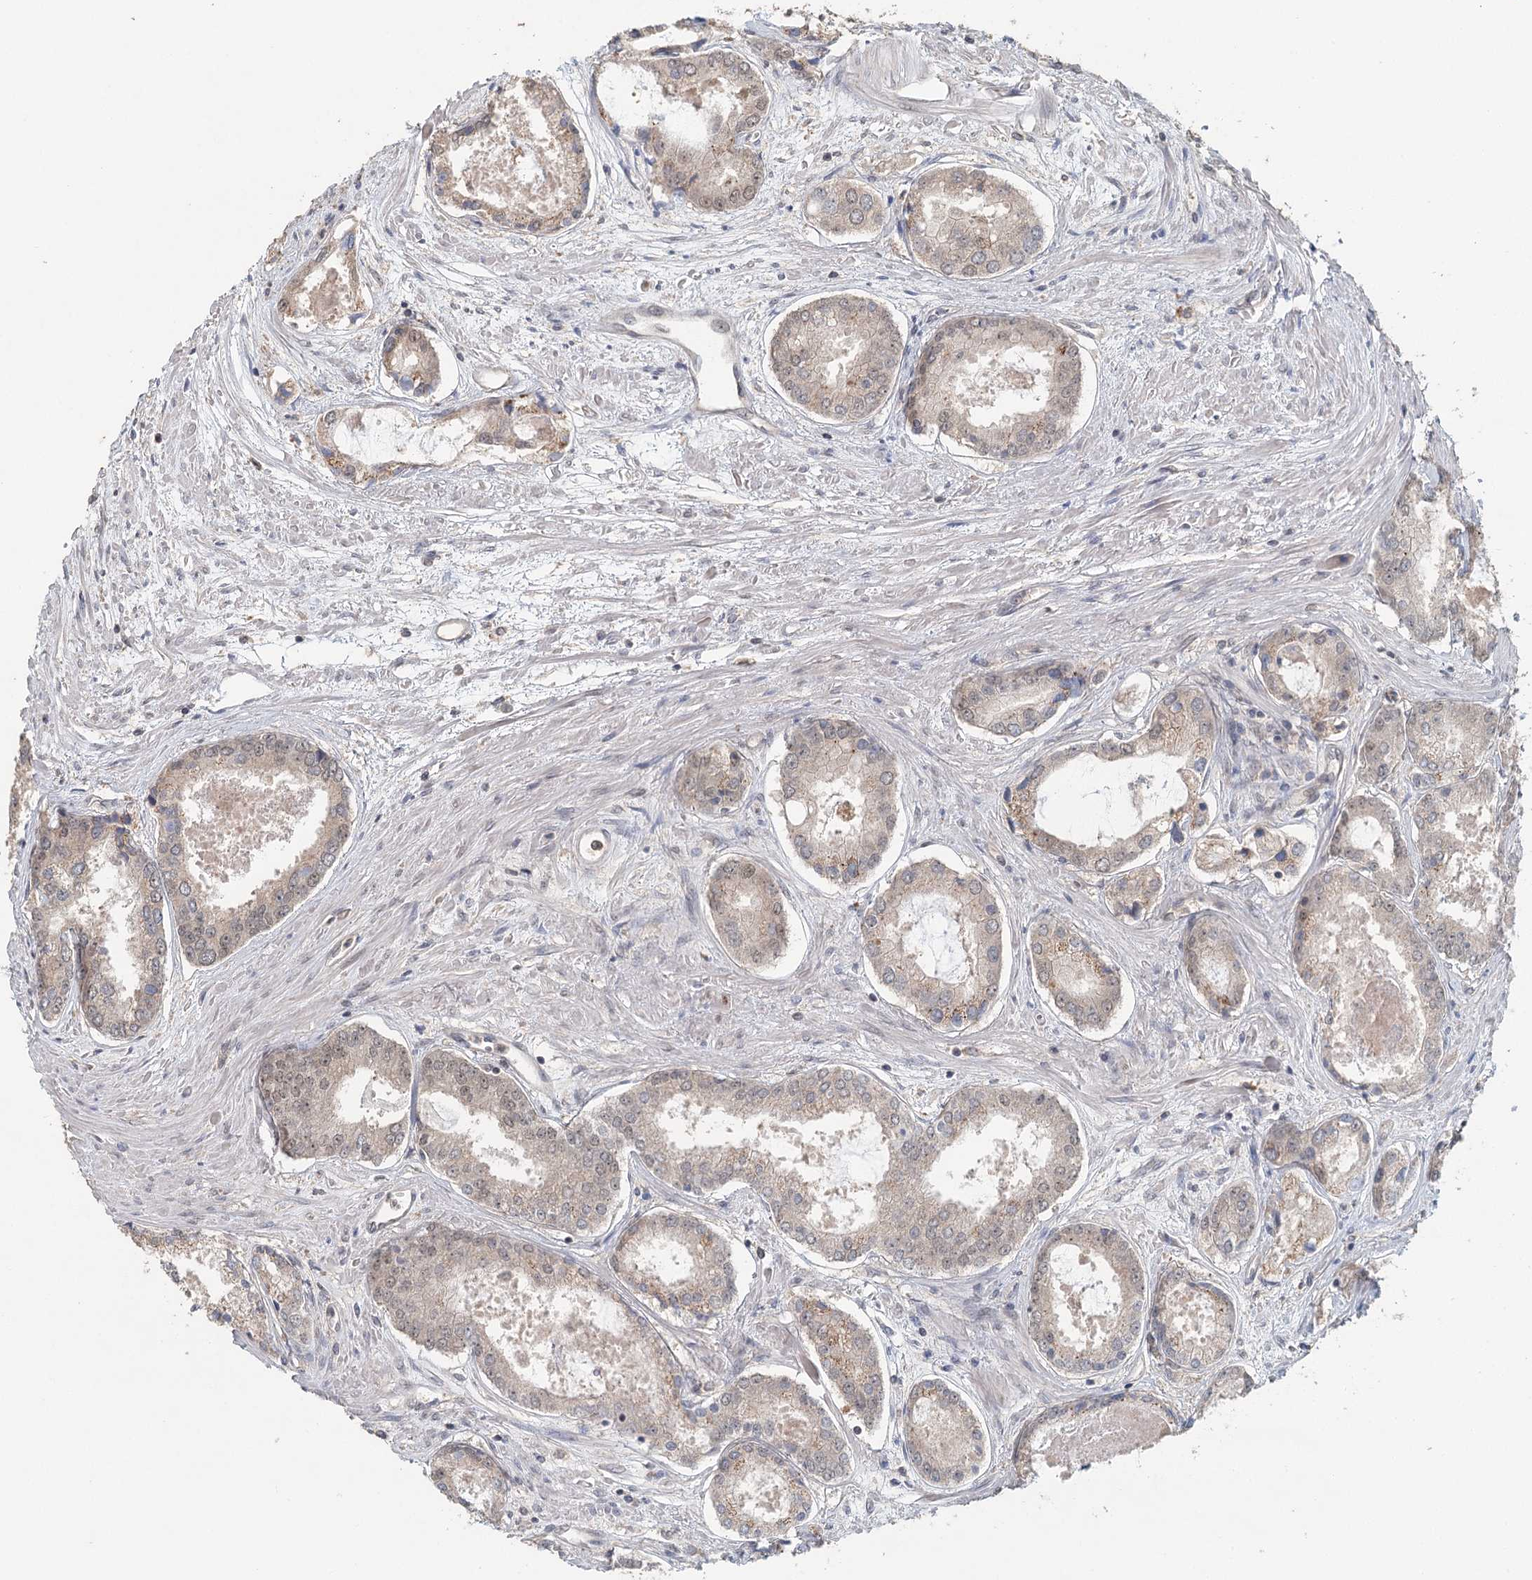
{"staining": {"intensity": "weak", "quantity": "<25%", "location": "cytoplasmic/membranous"}, "tissue": "prostate cancer", "cell_type": "Tumor cells", "image_type": "cancer", "snomed": [{"axis": "morphology", "description": "Adenocarcinoma, Low grade"}, {"axis": "topography", "description": "Prostate"}], "caption": "Low-grade adenocarcinoma (prostate) was stained to show a protein in brown. There is no significant staining in tumor cells.", "gene": "ADK", "patient": {"sex": "male", "age": 68}}